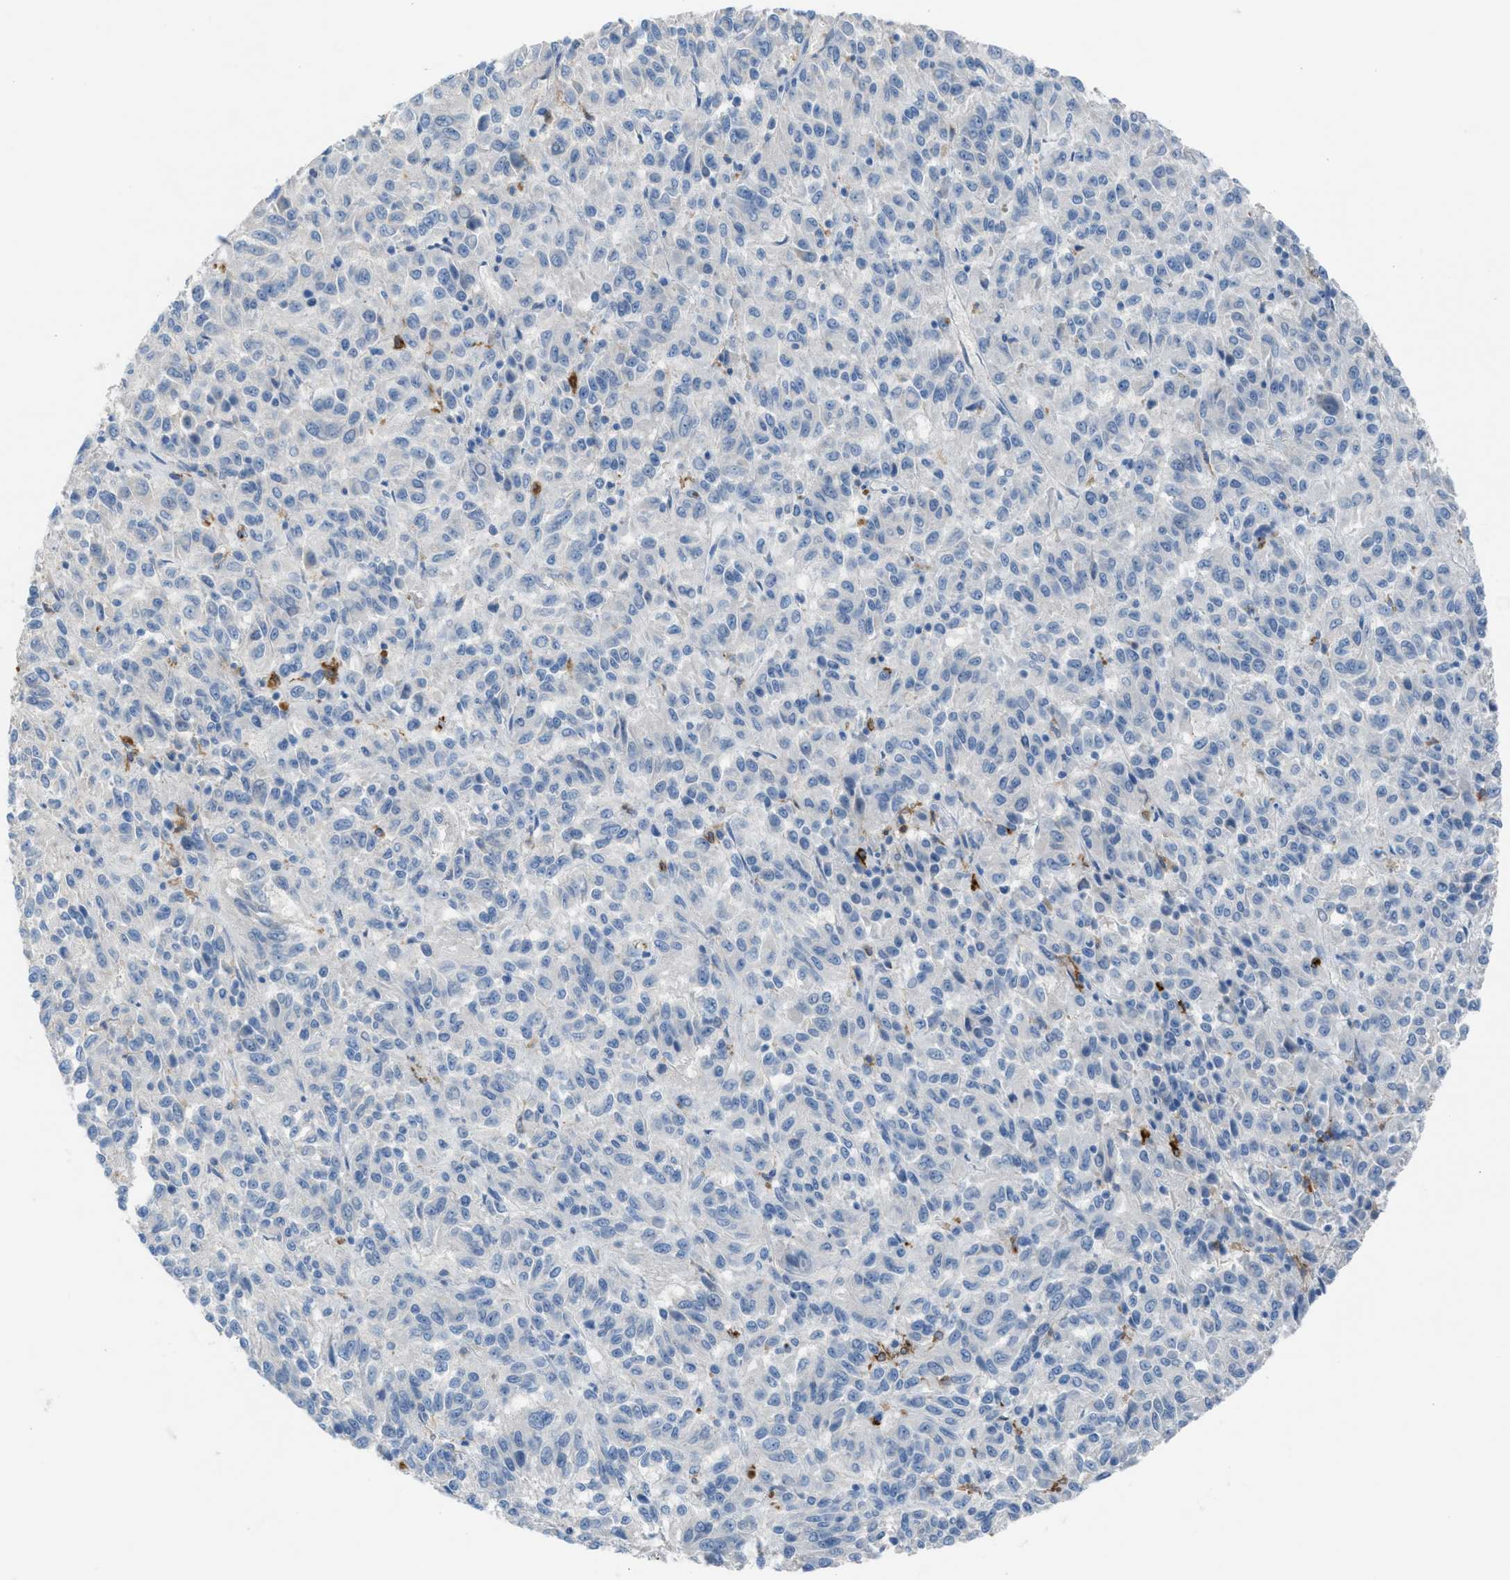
{"staining": {"intensity": "negative", "quantity": "none", "location": "none"}, "tissue": "melanoma", "cell_type": "Tumor cells", "image_type": "cancer", "snomed": [{"axis": "morphology", "description": "Malignant melanoma, Metastatic site"}, {"axis": "topography", "description": "Lung"}], "caption": "This is an immunohistochemistry (IHC) photomicrograph of human melanoma. There is no staining in tumor cells.", "gene": "CLEC10A", "patient": {"sex": "male", "age": 64}}